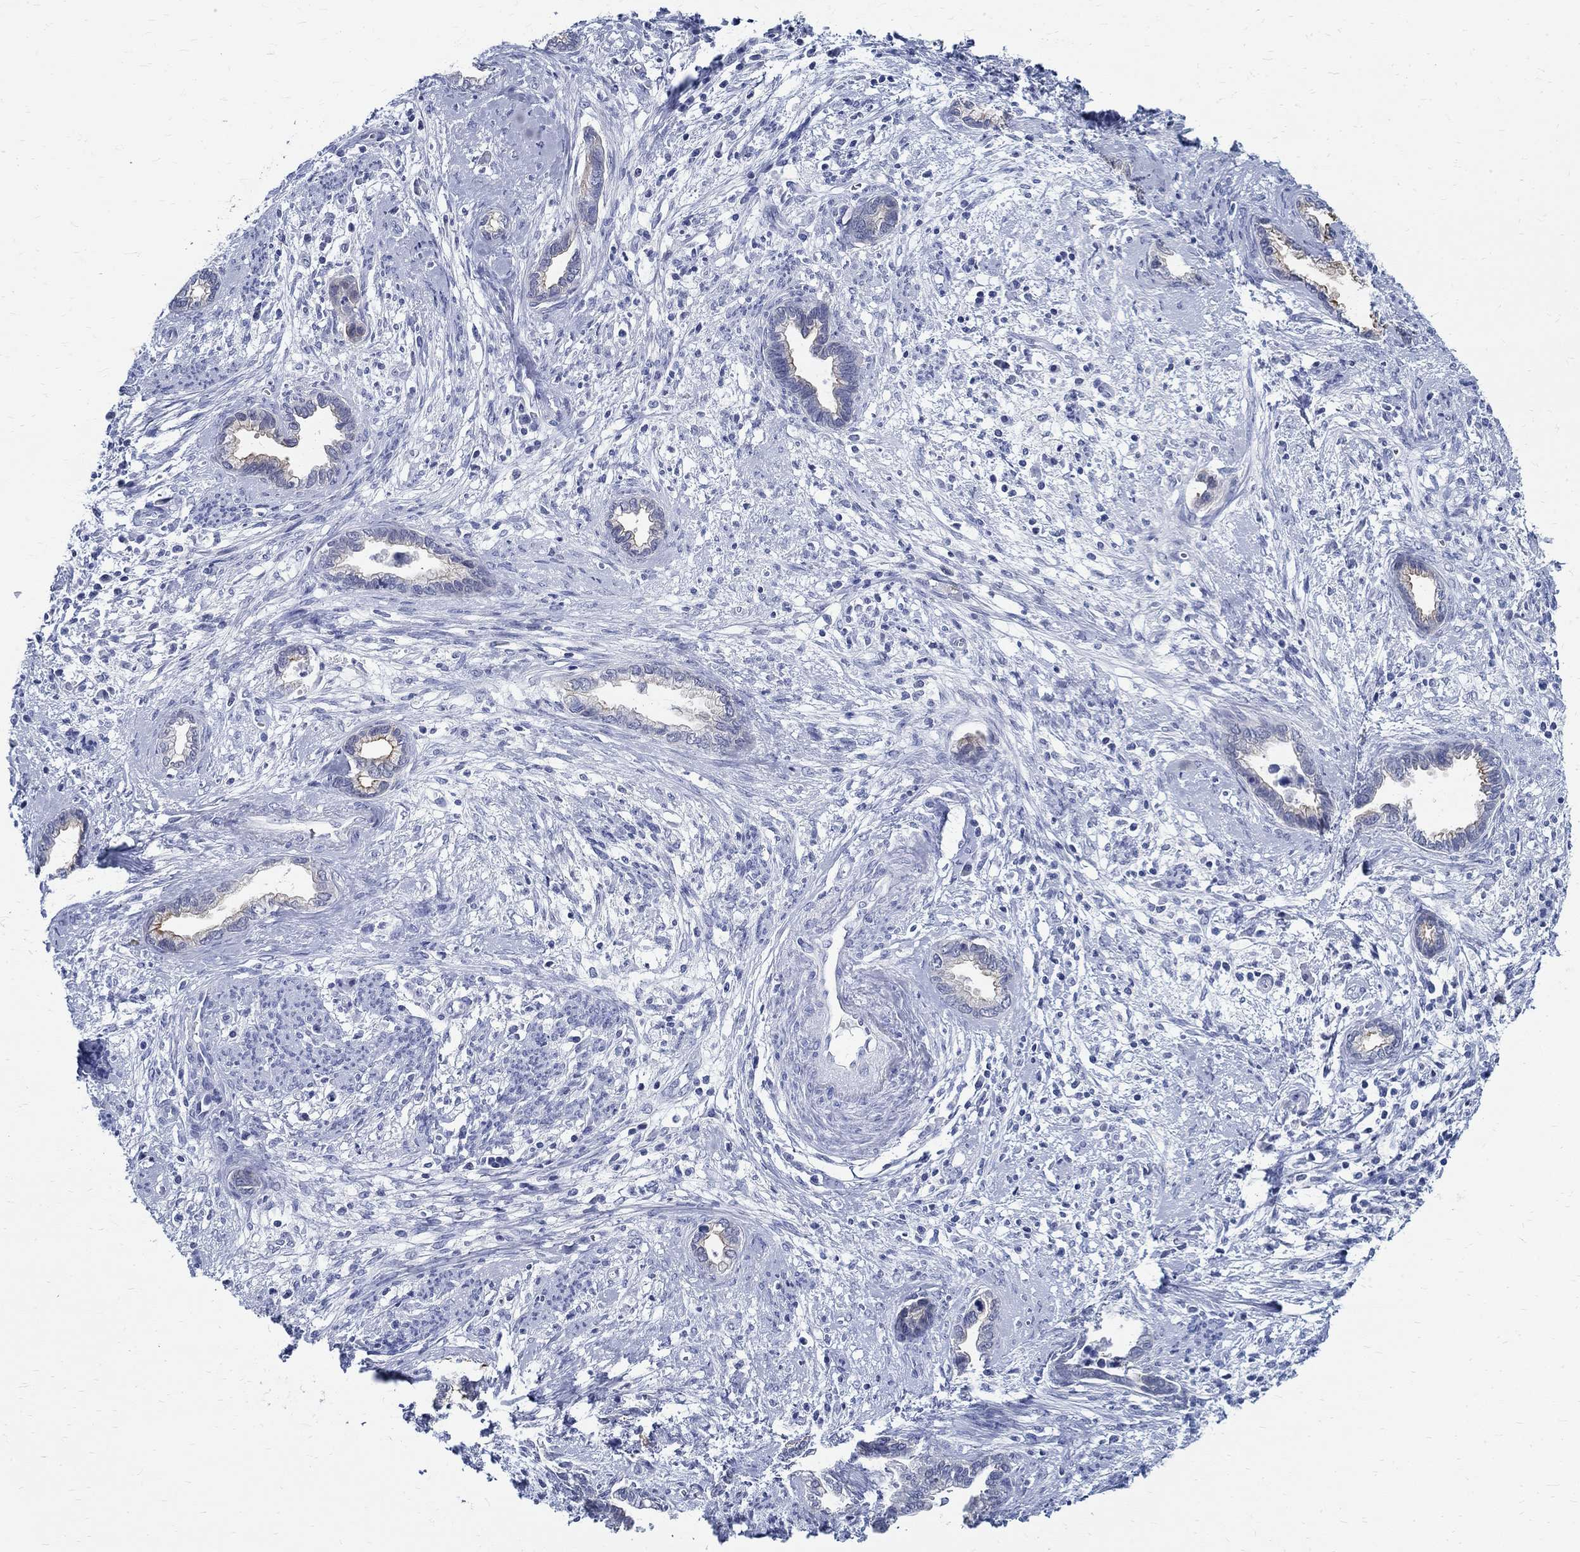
{"staining": {"intensity": "weak", "quantity": "<25%", "location": "cytoplasmic/membranous"}, "tissue": "cervical cancer", "cell_type": "Tumor cells", "image_type": "cancer", "snomed": [{"axis": "morphology", "description": "Adenocarcinoma, NOS"}, {"axis": "topography", "description": "Cervix"}], "caption": "High magnification brightfield microscopy of adenocarcinoma (cervical) stained with DAB (brown) and counterstained with hematoxylin (blue): tumor cells show no significant expression.", "gene": "BSPRY", "patient": {"sex": "female", "age": 62}}